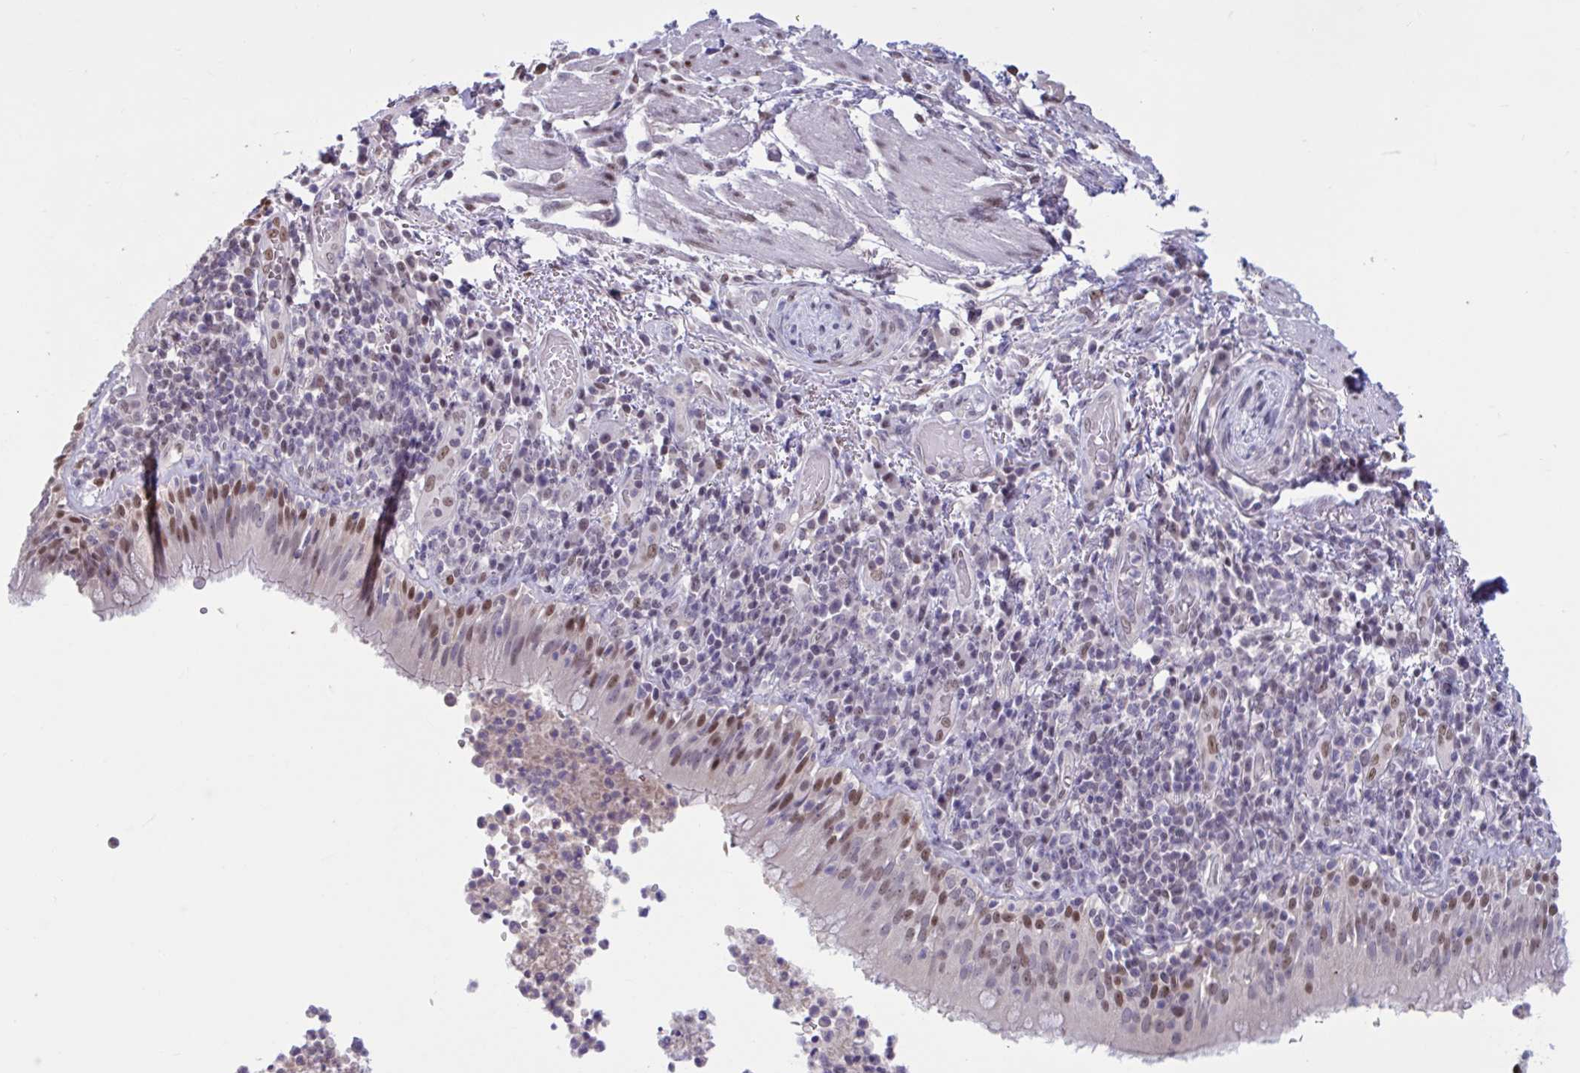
{"staining": {"intensity": "moderate", "quantity": "25%-75%", "location": "cytoplasmic/membranous,nuclear"}, "tissue": "bronchus", "cell_type": "Respiratory epithelial cells", "image_type": "normal", "snomed": [{"axis": "morphology", "description": "Normal tissue, NOS"}, {"axis": "topography", "description": "Cartilage tissue"}, {"axis": "topography", "description": "Bronchus"}], "caption": "IHC histopathology image of normal bronchus: bronchus stained using immunohistochemistry demonstrates medium levels of moderate protein expression localized specifically in the cytoplasmic/membranous,nuclear of respiratory epithelial cells, appearing as a cytoplasmic/membranous,nuclear brown color.", "gene": "RBL1", "patient": {"sex": "male", "age": 56}}